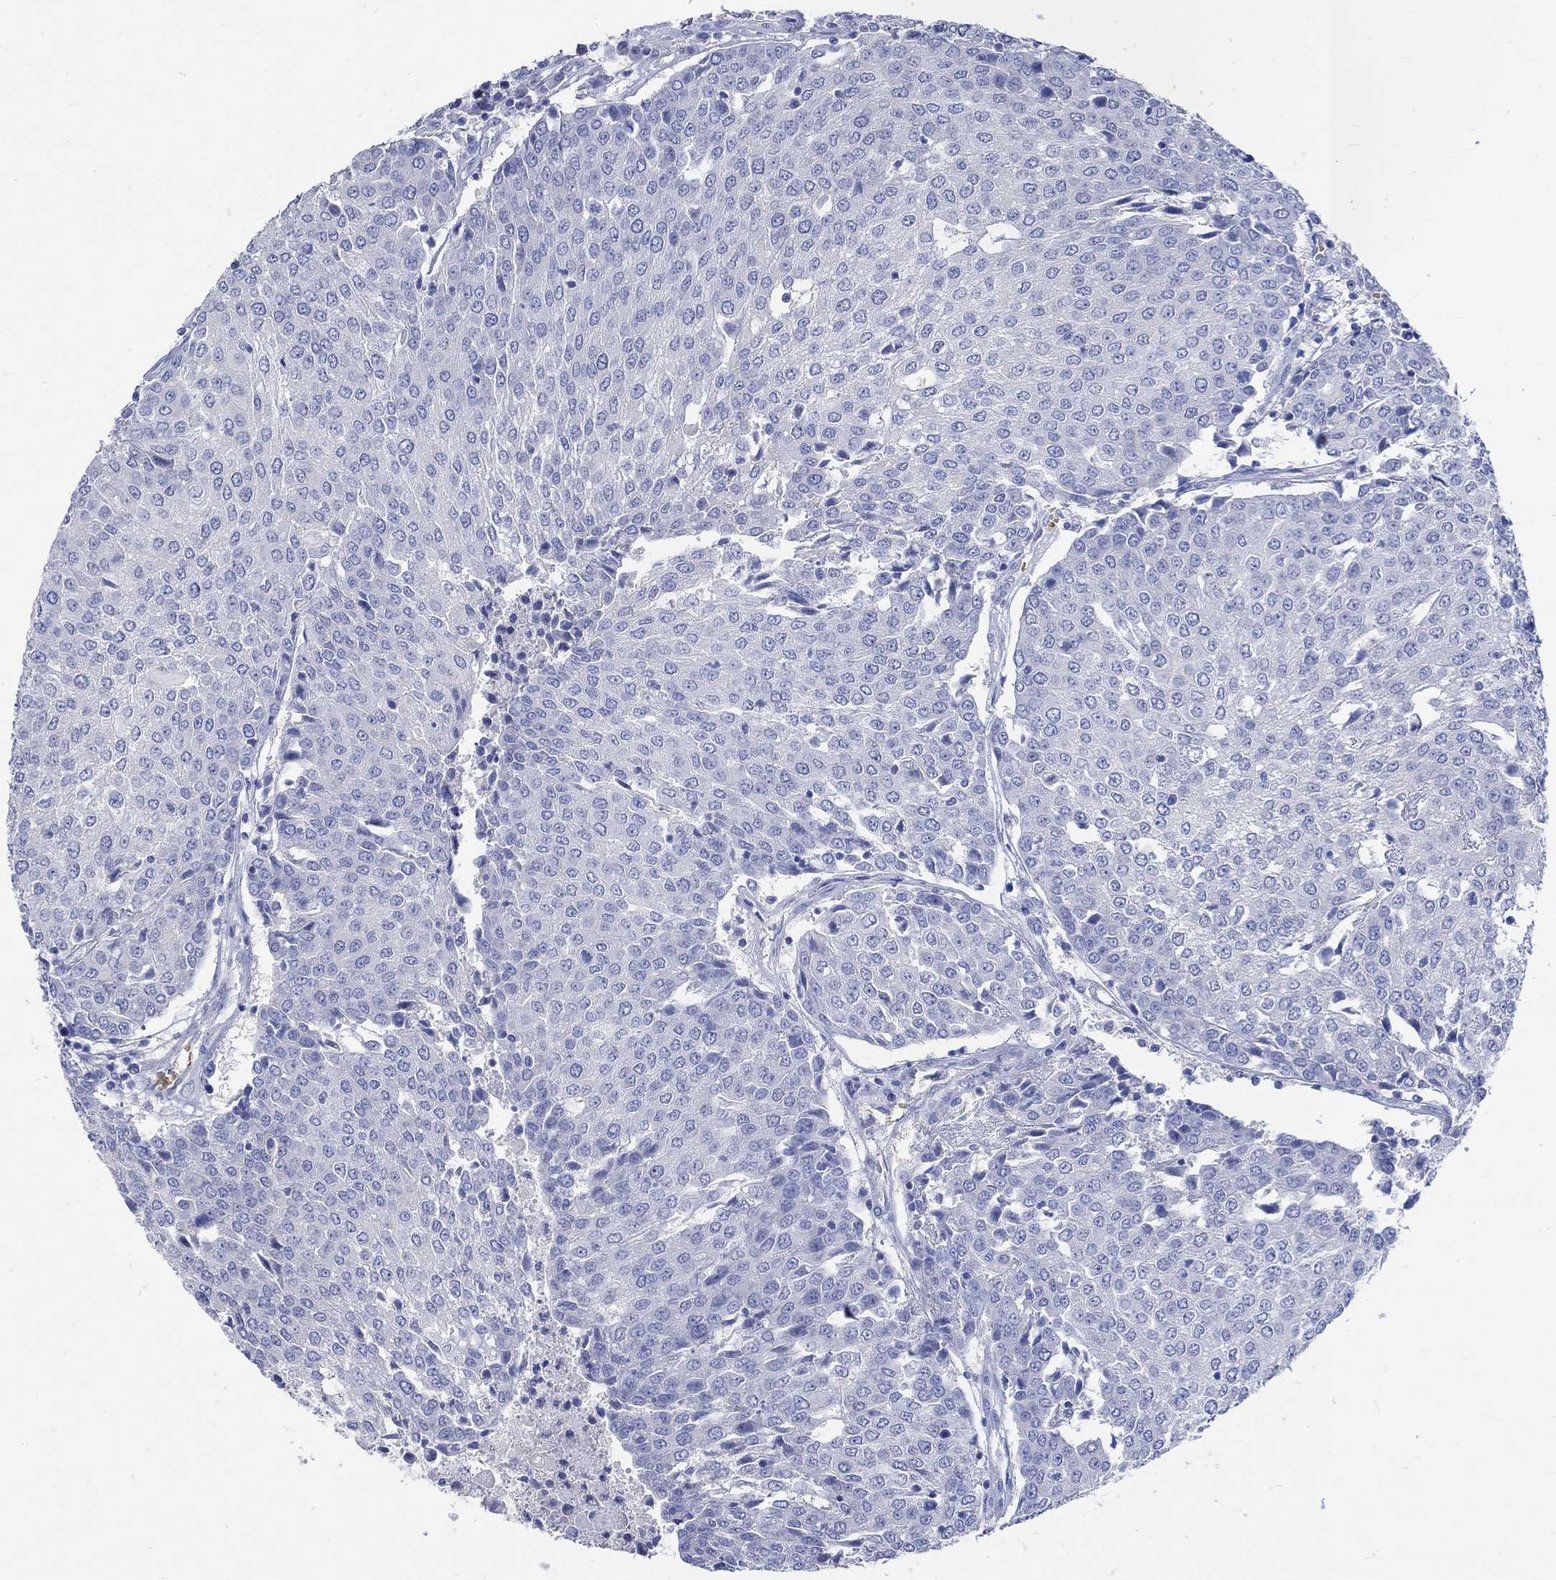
{"staining": {"intensity": "negative", "quantity": "none", "location": "none"}, "tissue": "urothelial cancer", "cell_type": "Tumor cells", "image_type": "cancer", "snomed": [{"axis": "morphology", "description": "Urothelial carcinoma, High grade"}, {"axis": "topography", "description": "Urinary bladder"}], "caption": "This is an IHC image of urothelial cancer. There is no staining in tumor cells.", "gene": "KCNA1", "patient": {"sex": "female", "age": 85}}